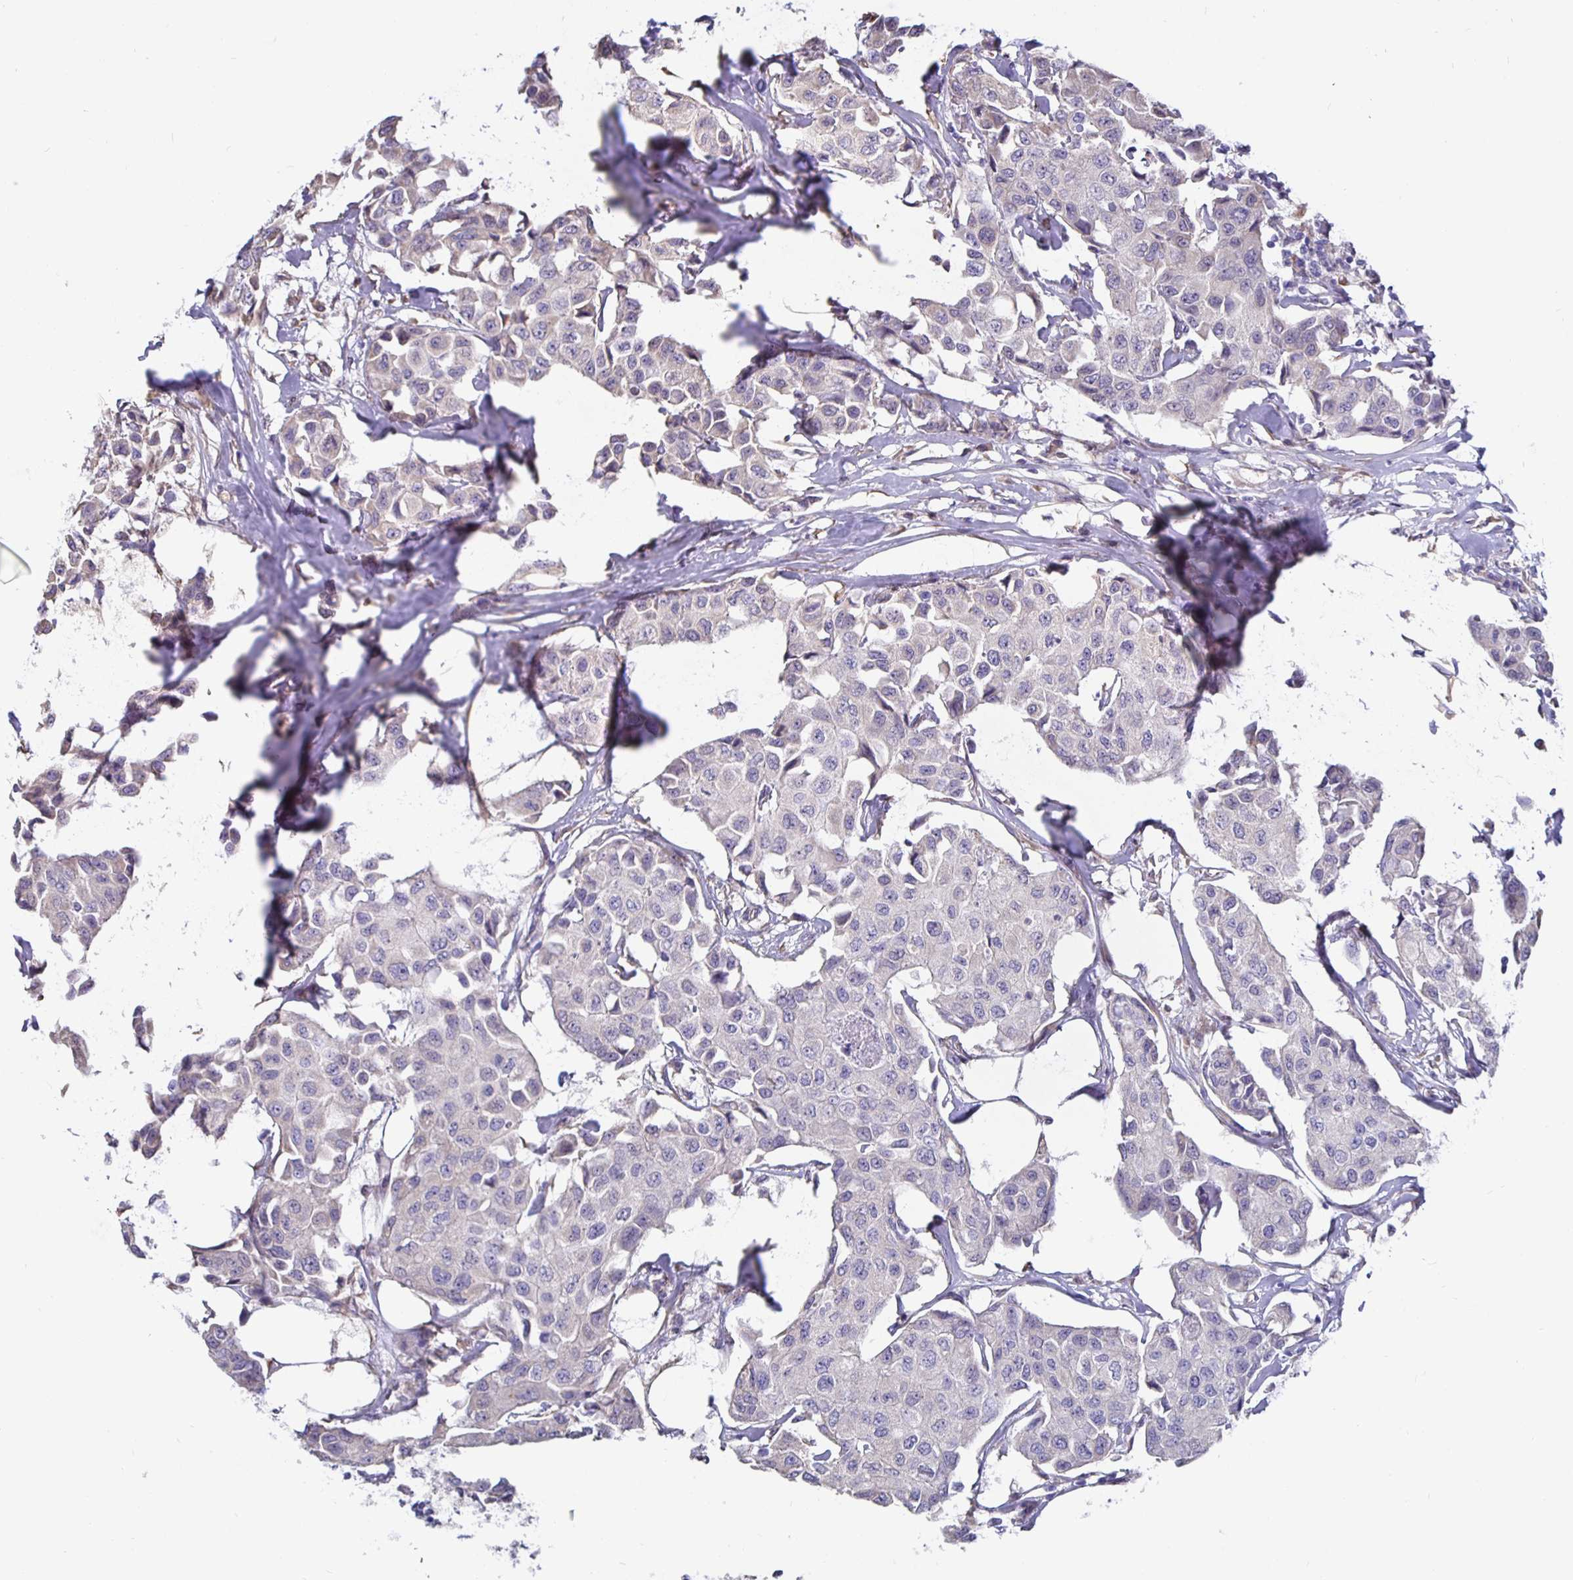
{"staining": {"intensity": "negative", "quantity": "none", "location": "none"}, "tissue": "breast cancer", "cell_type": "Tumor cells", "image_type": "cancer", "snomed": [{"axis": "morphology", "description": "Duct carcinoma"}, {"axis": "topography", "description": "Breast"}, {"axis": "topography", "description": "Lymph node"}], "caption": "Immunohistochemistry (IHC) of breast invasive ductal carcinoma shows no staining in tumor cells. (DAB (3,3'-diaminobenzidine) immunohistochemistry (IHC) with hematoxylin counter stain).", "gene": "DNAI2", "patient": {"sex": "female", "age": 80}}